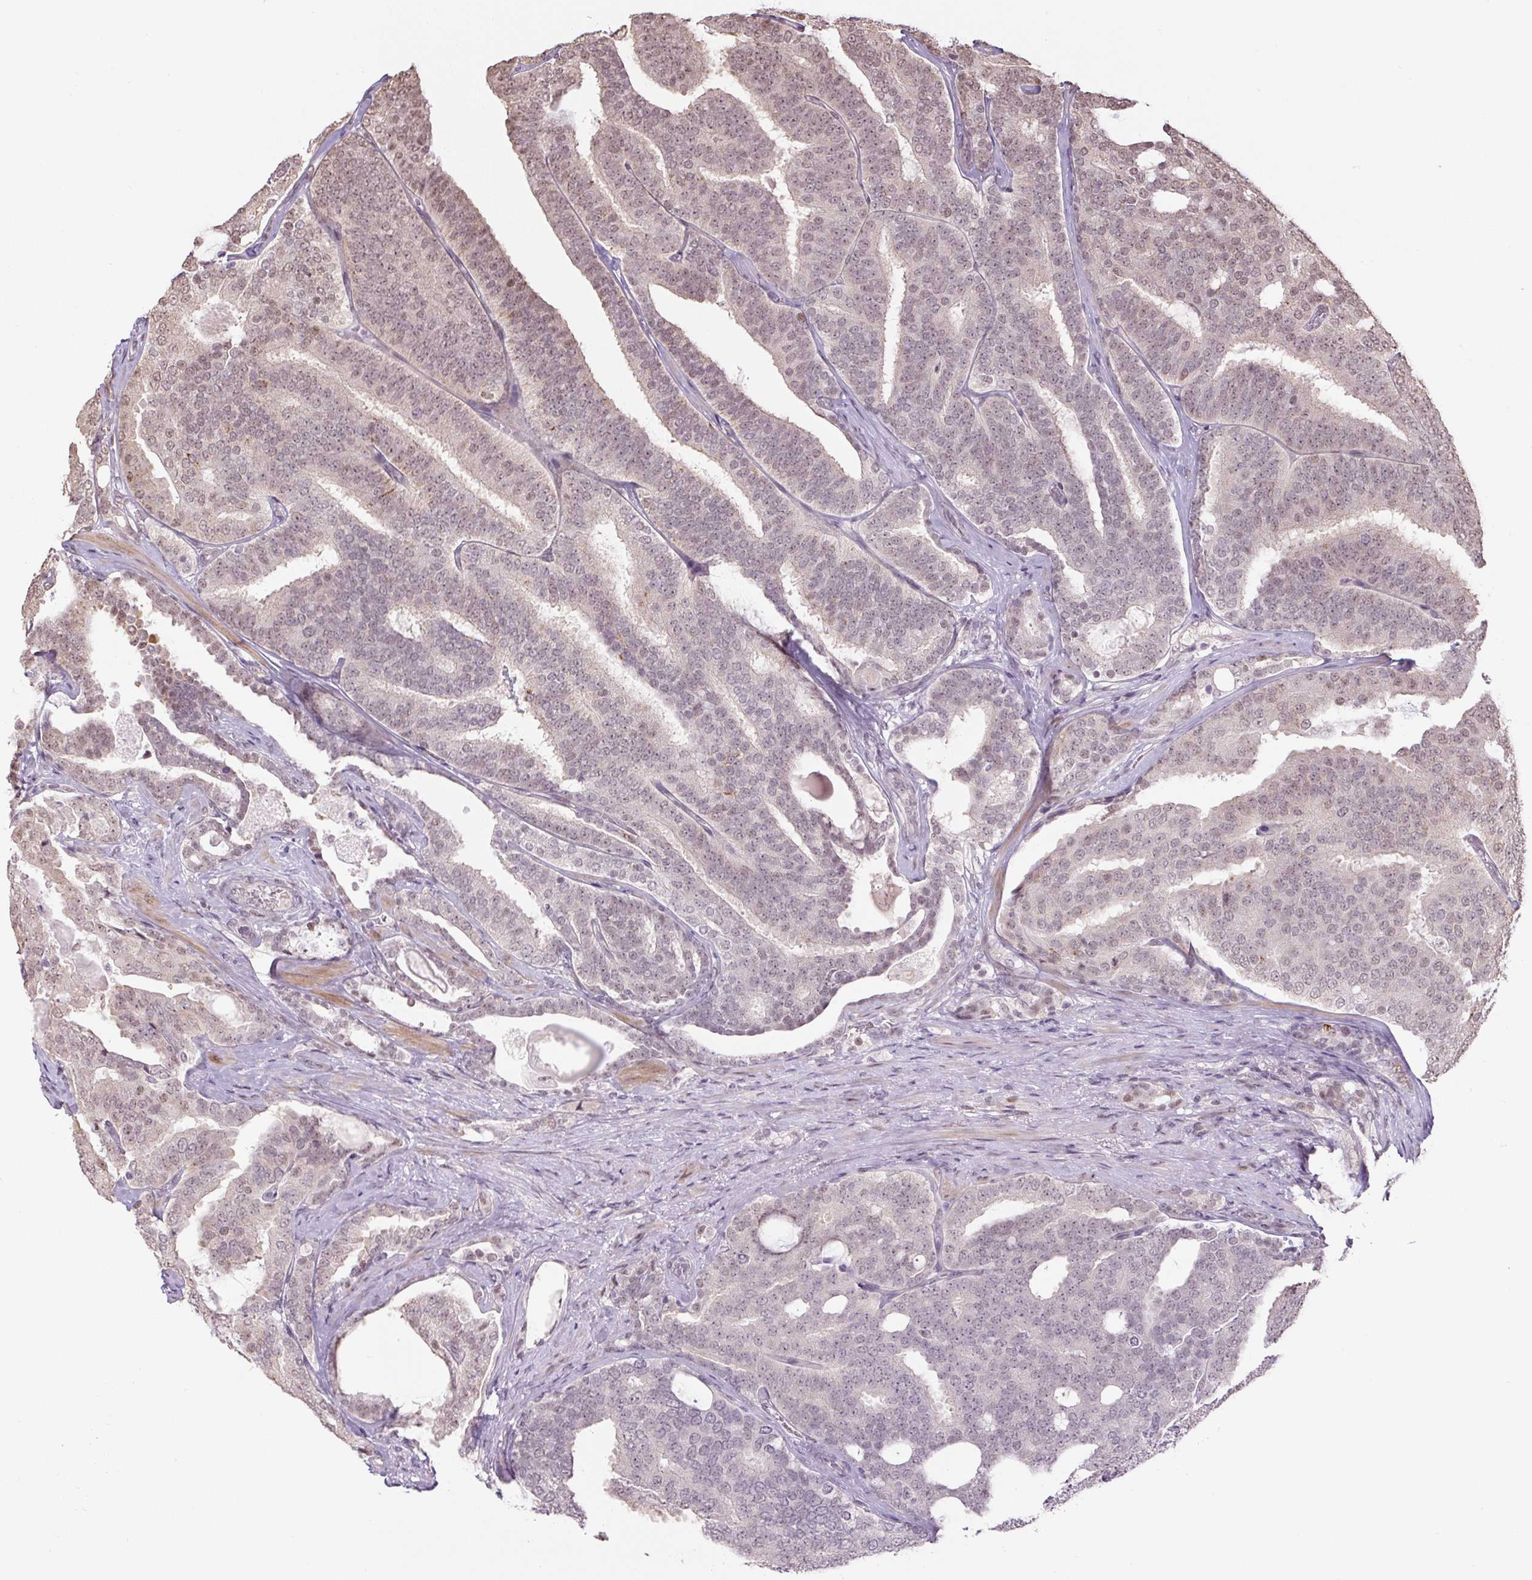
{"staining": {"intensity": "moderate", "quantity": "25%-75%", "location": "nuclear"}, "tissue": "prostate cancer", "cell_type": "Tumor cells", "image_type": "cancer", "snomed": [{"axis": "morphology", "description": "Adenocarcinoma, High grade"}, {"axis": "topography", "description": "Prostate"}], "caption": "Immunohistochemistry image of neoplastic tissue: human prostate high-grade adenocarcinoma stained using immunohistochemistry (IHC) exhibits medium levels of moderate protein expression localized specifically in the nuclear of tumor cells, appearing as a nuclear brown color.", "gene": "TCFL5", "patient": {"sex": "male", "age": 65}}